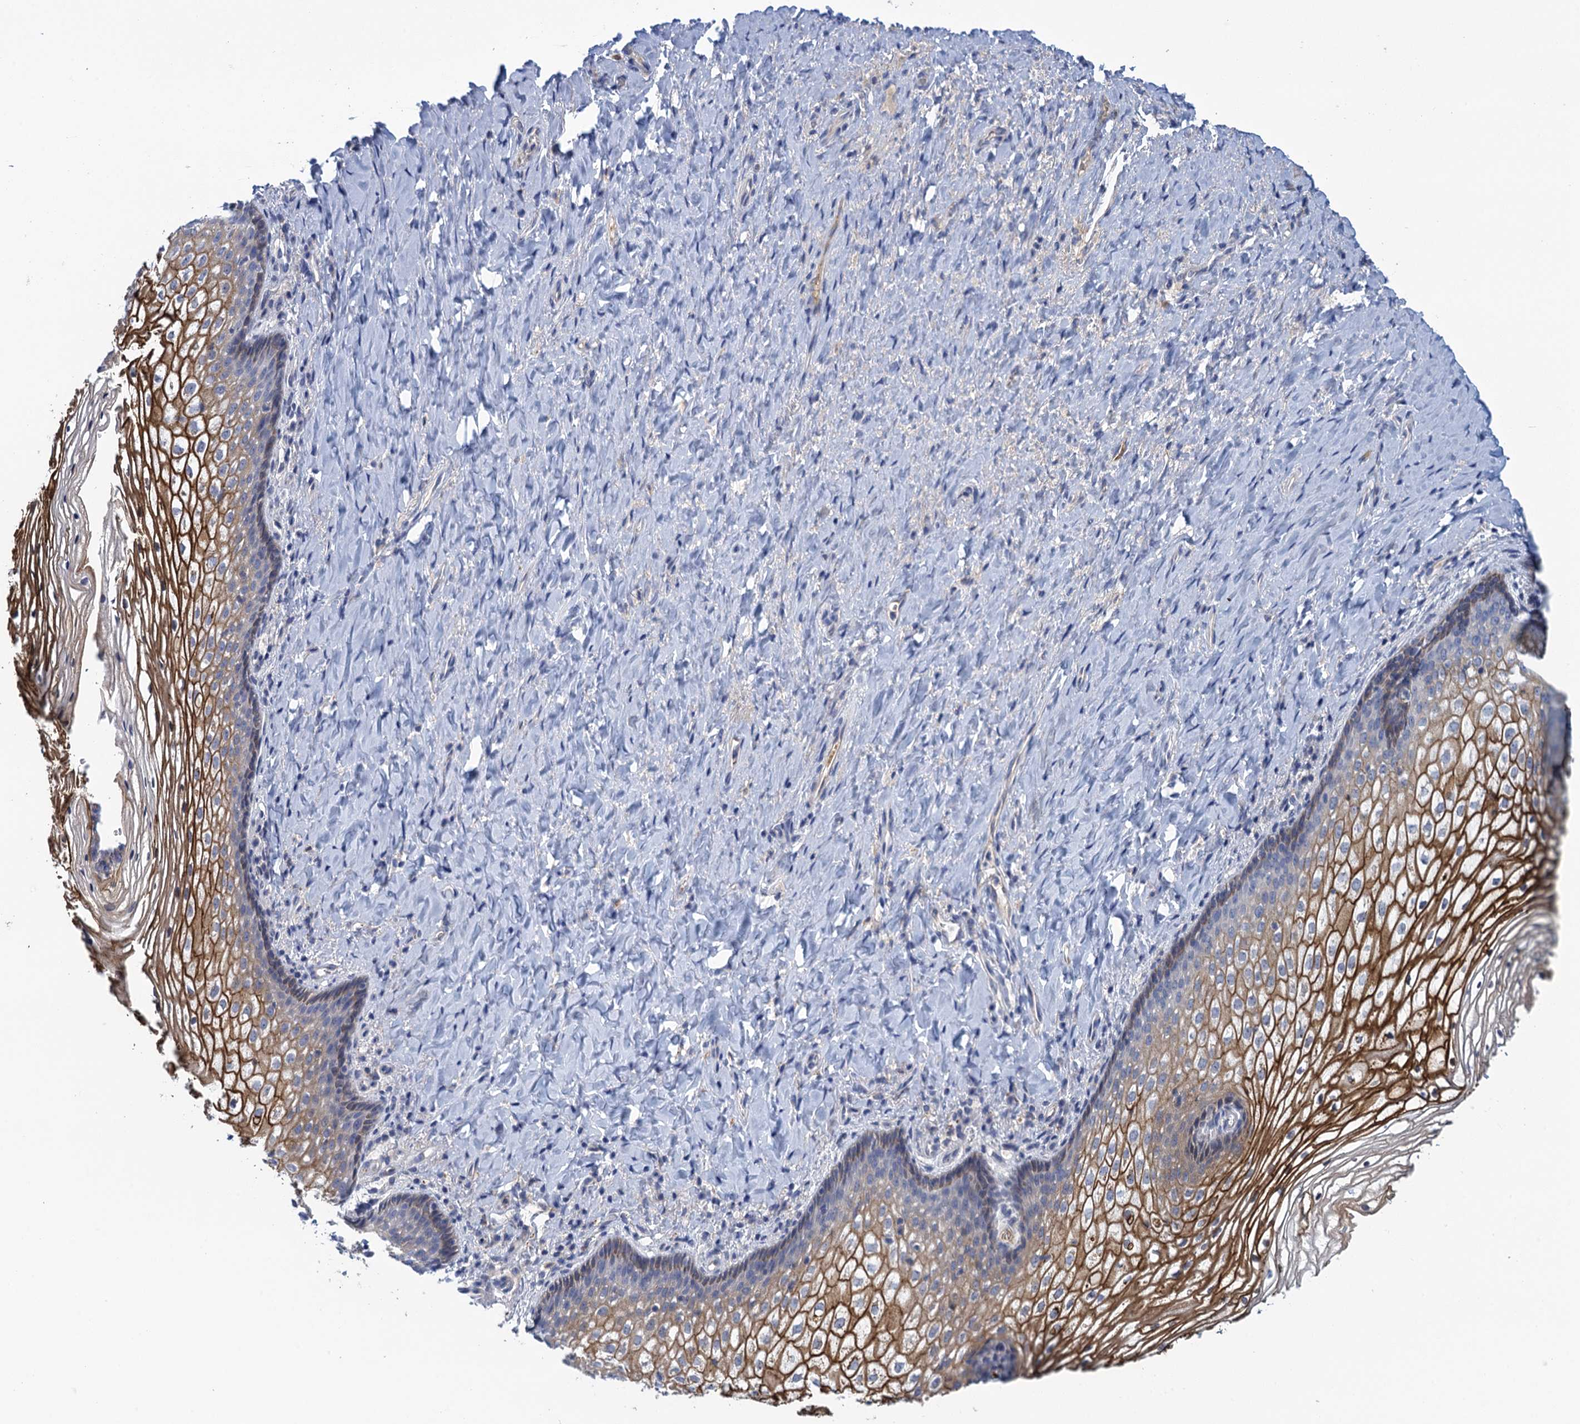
{"staining": {"intensity": "strong", "quantity": "25%-75%", "location": "cytoplasmic/membranous"}, "tissue": "vagina", "cell_type": "Squamous epithelial cells", "image_type": "normal", "snomed": [{"axis": "morphology", "description": "Normal tissue, NOS"}, {"axis": "topography", "description": "Vagina"}], "caption": "Immunohistochemistry of normal human vagina reveals high levels of strong cytoplasmic/membranous expression in about 25%-75% of squamous epithelial cells. (IHC, brightfield microscopy, high magnification).", "gene": "SCEL", "patient": {"sex": "female", "age": 60}}